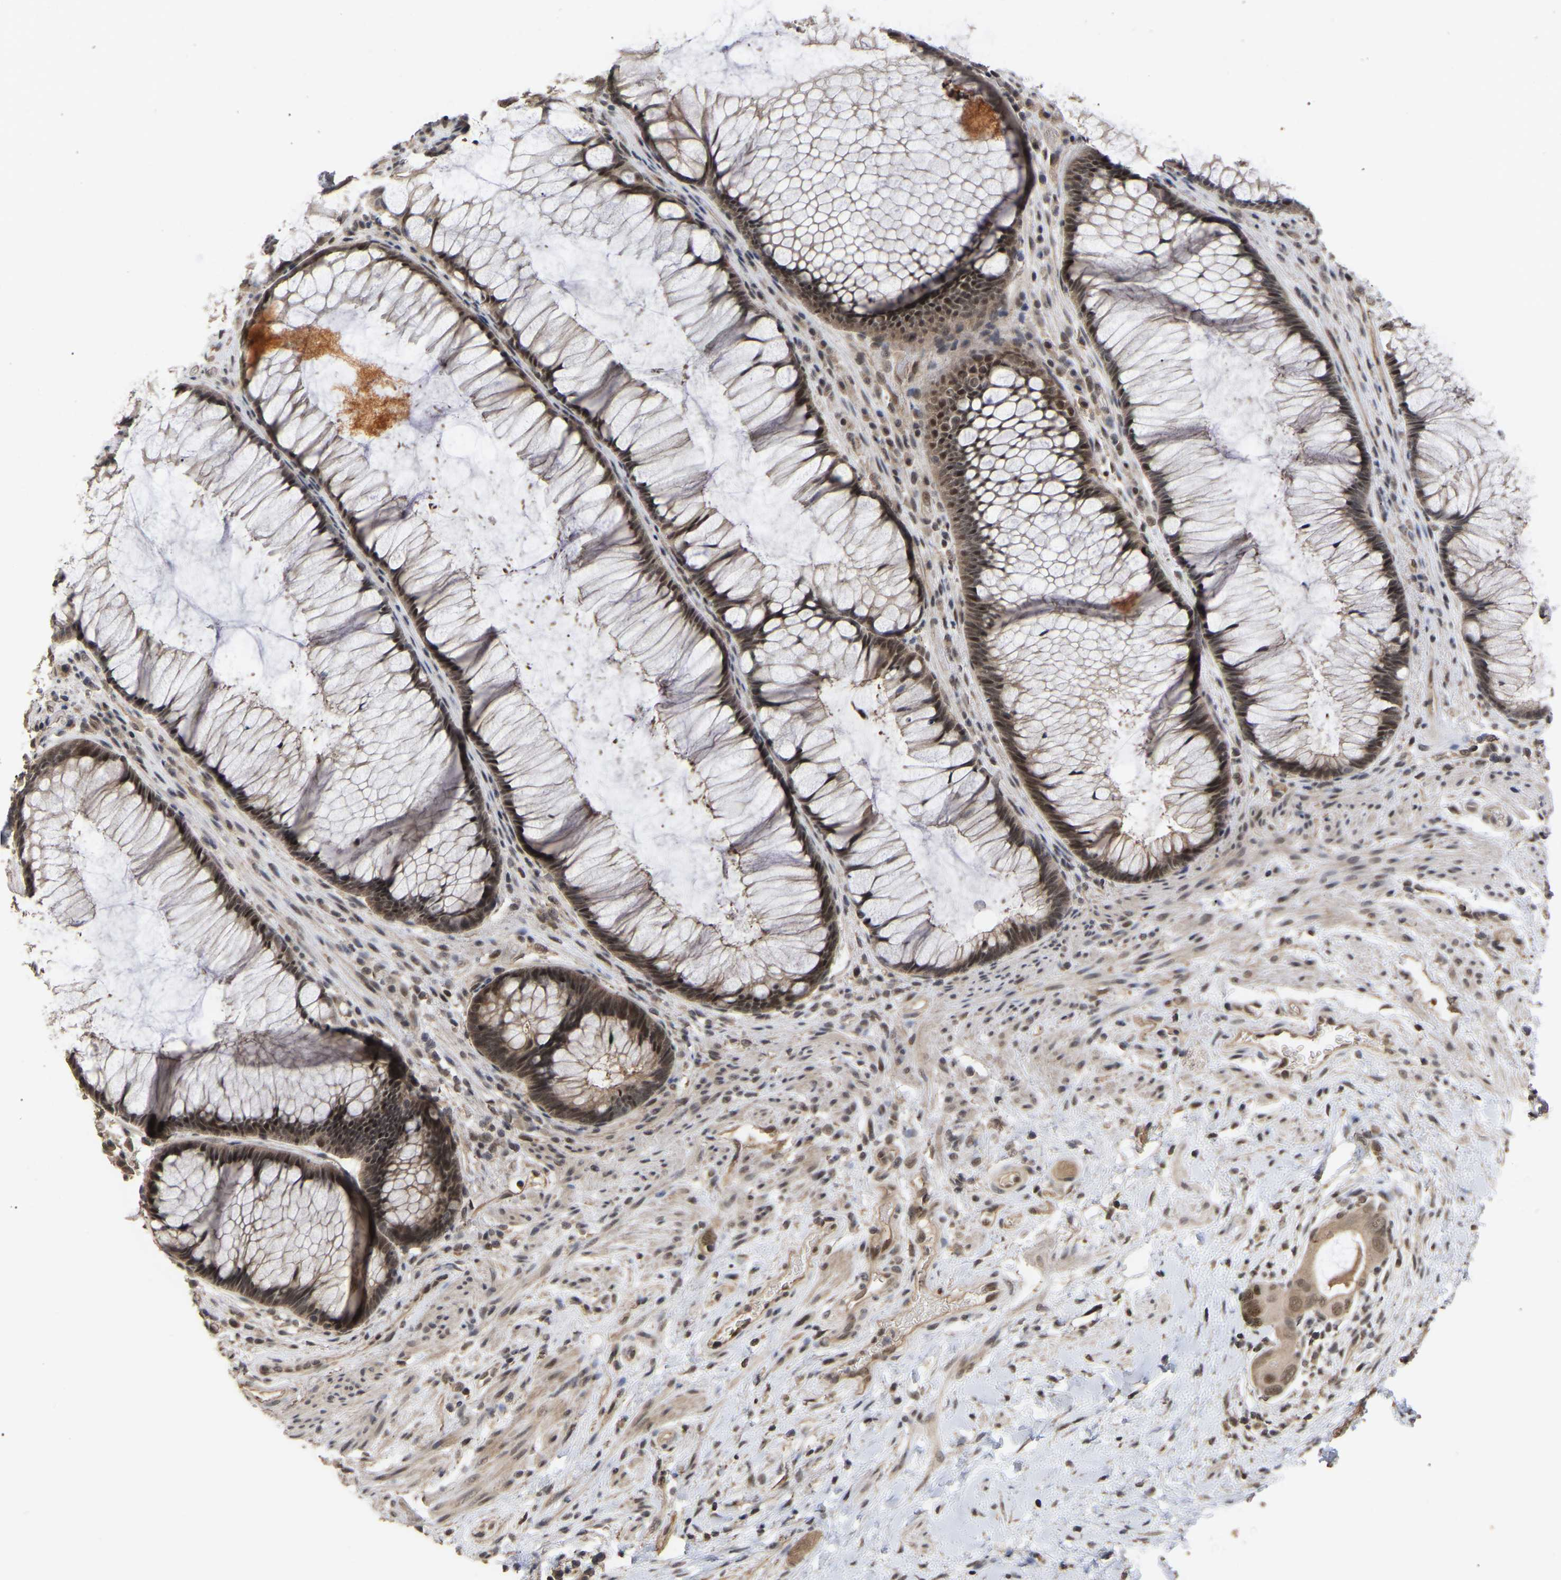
{"staining": {"intensity": "moderate", "quantity": ">75%", "location": "cytoplasmic/membranous,nuclear"}, "tissue": "colorectal cancer", "cell_type": "Tumor cells", "image_type": "cancer", "snomed": [{"axis": "morphology", "description": "Adenocarcinoma, NOS"}, {"axis": "topography", "description": "Rectum"}], "caption": "Colorectal cancer (adenocarcinoma) stained with a brown dye exhibits moderate cytoplasmic/membranous and nuclear positive positivity in about >75% of tumor cells.", "gene": "JAZF1", "patient": {"sex": "male", "age": 51}}